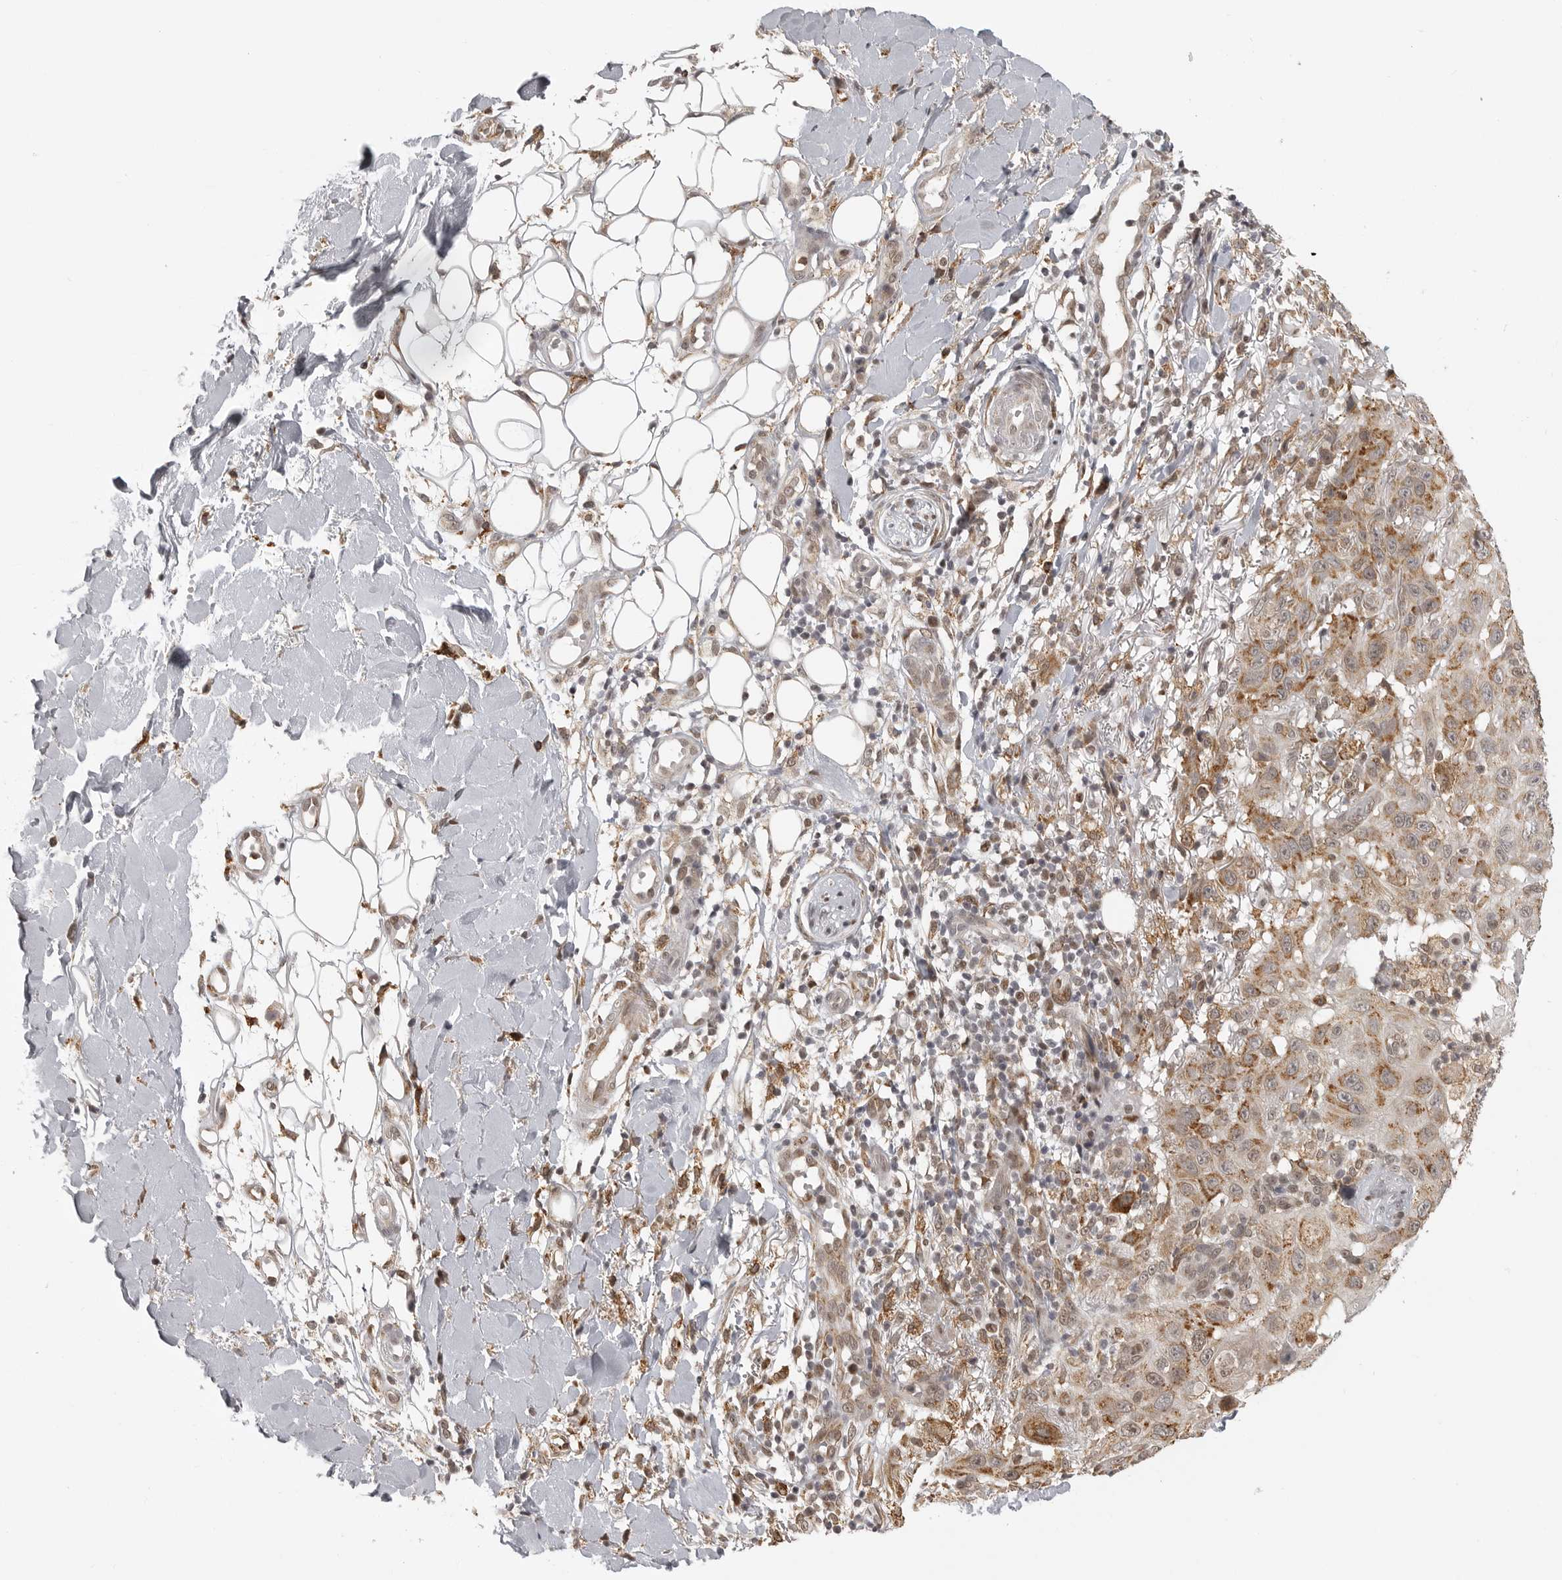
{"staining": {"intensity": "moderate", "quantity": ">75%", "location": "cytoplasmic/membranous"}, "tissue": "skin cancer", "cell_type": "Tumor cells", "image_type": "cancer", "snomed": [{"axis": "morphology", "description": "Normal tissue, NOS"}, {"axis": "morphology", "description": "Squamous cell carcinoma, NOS"}, {"axis": "topography", "description": "Skin"}], "caption": "Skin cancer stained with a protein marker displays moderate staining in tumor cells.", "gene": "ISG20L2", "patient": {"sex": "female", "age": 96}}